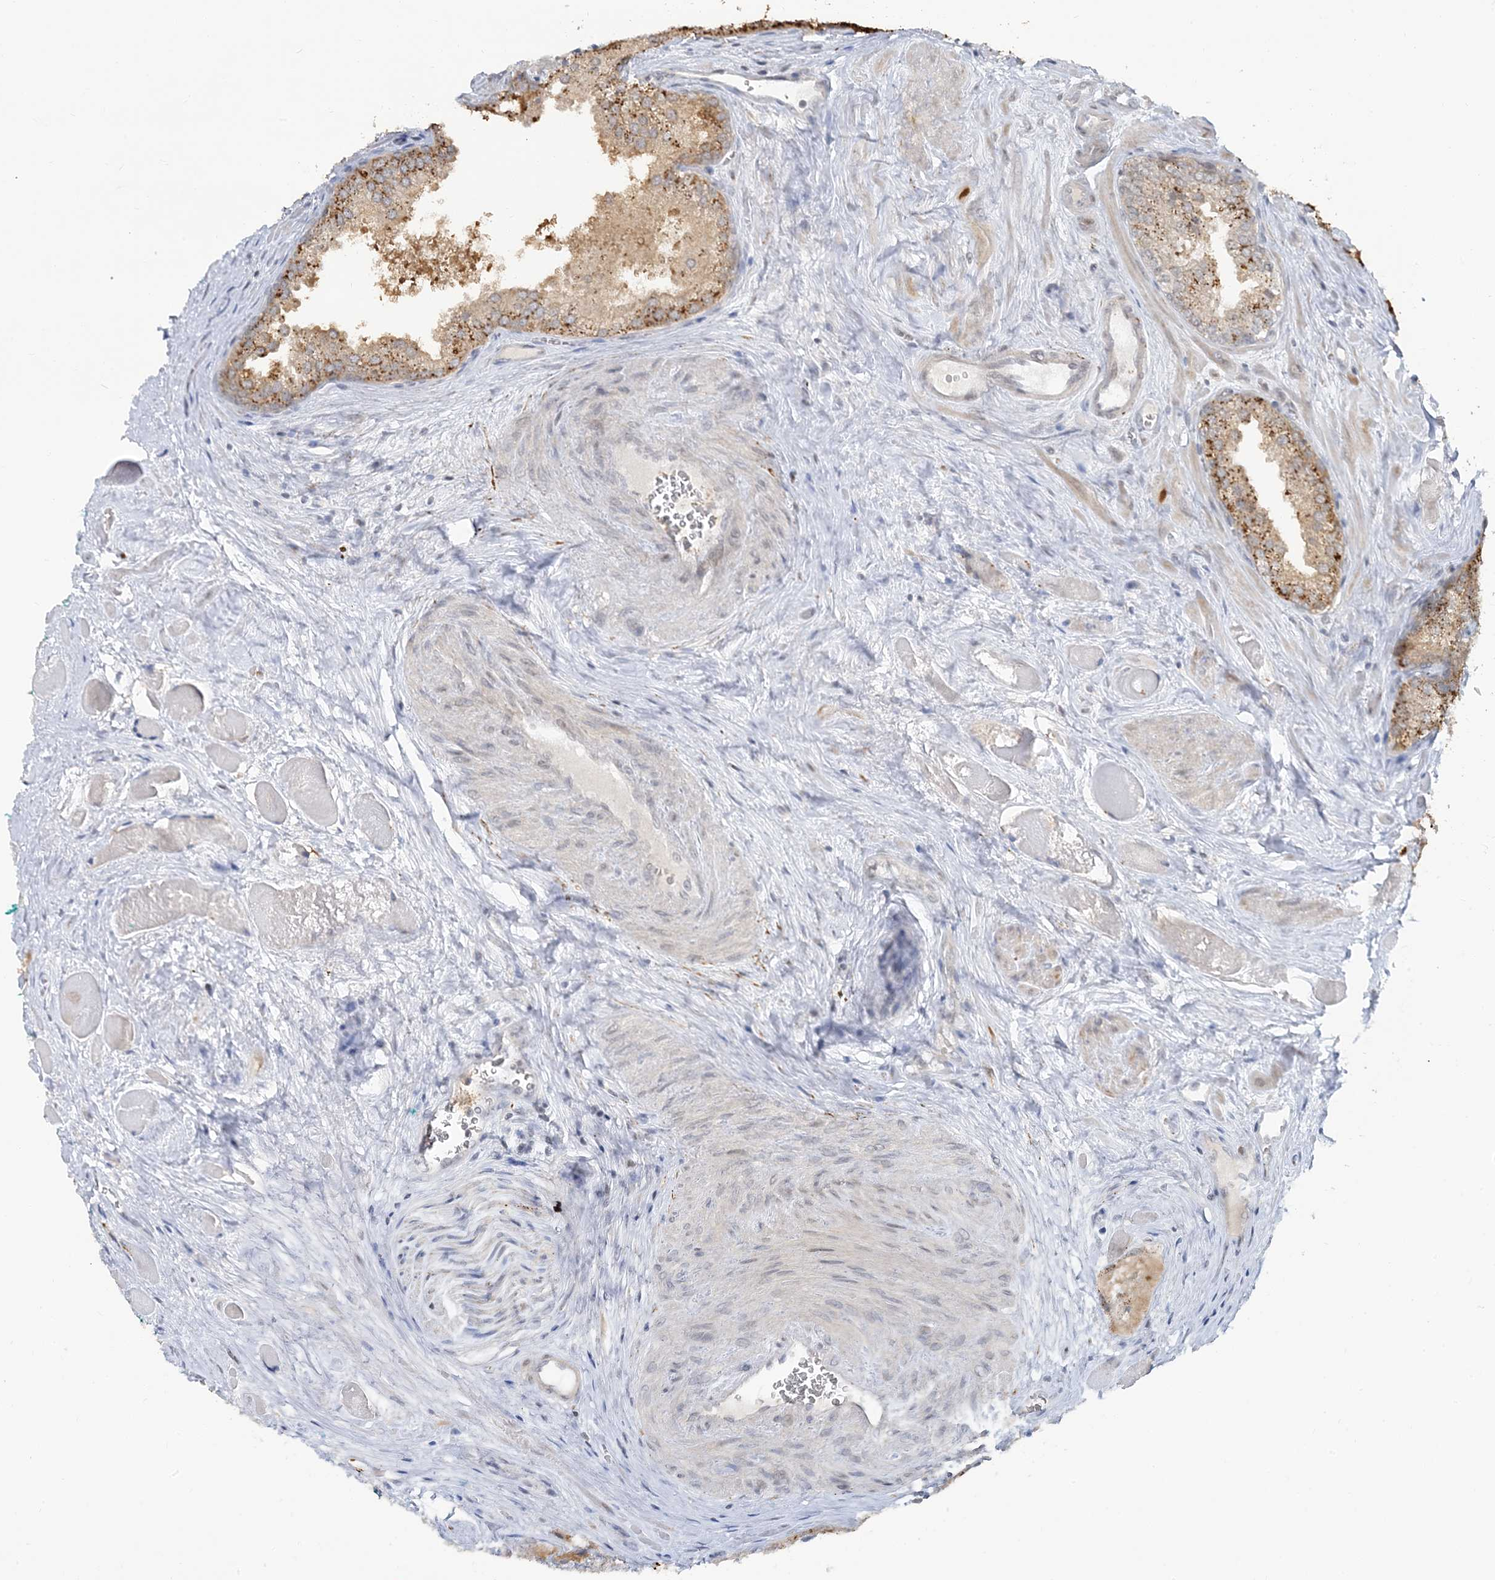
{"staining": {"intensity": "moderate", "quantity": "25%-75%", "location": "cytoplasmic/membranous"}, "tissue": "prostate cancer", "cell_type": "Tumor cells", "image_type": "cancer", "snomed": [{"axis": "morphology", "description": "Adenocarcinoma, Low grade"}, {"axis": "topography", "description": "Prostate"}], "caption": "A high-resolution micrograph shows IHC staining of low-grade adenocarcinoma (prostate), which reveals moderate cytoplasmic/membranous staining in about 25%-75% of tumor cells.", "gene": "LEXM", "patient": {"sex": "male", "age": 67}}